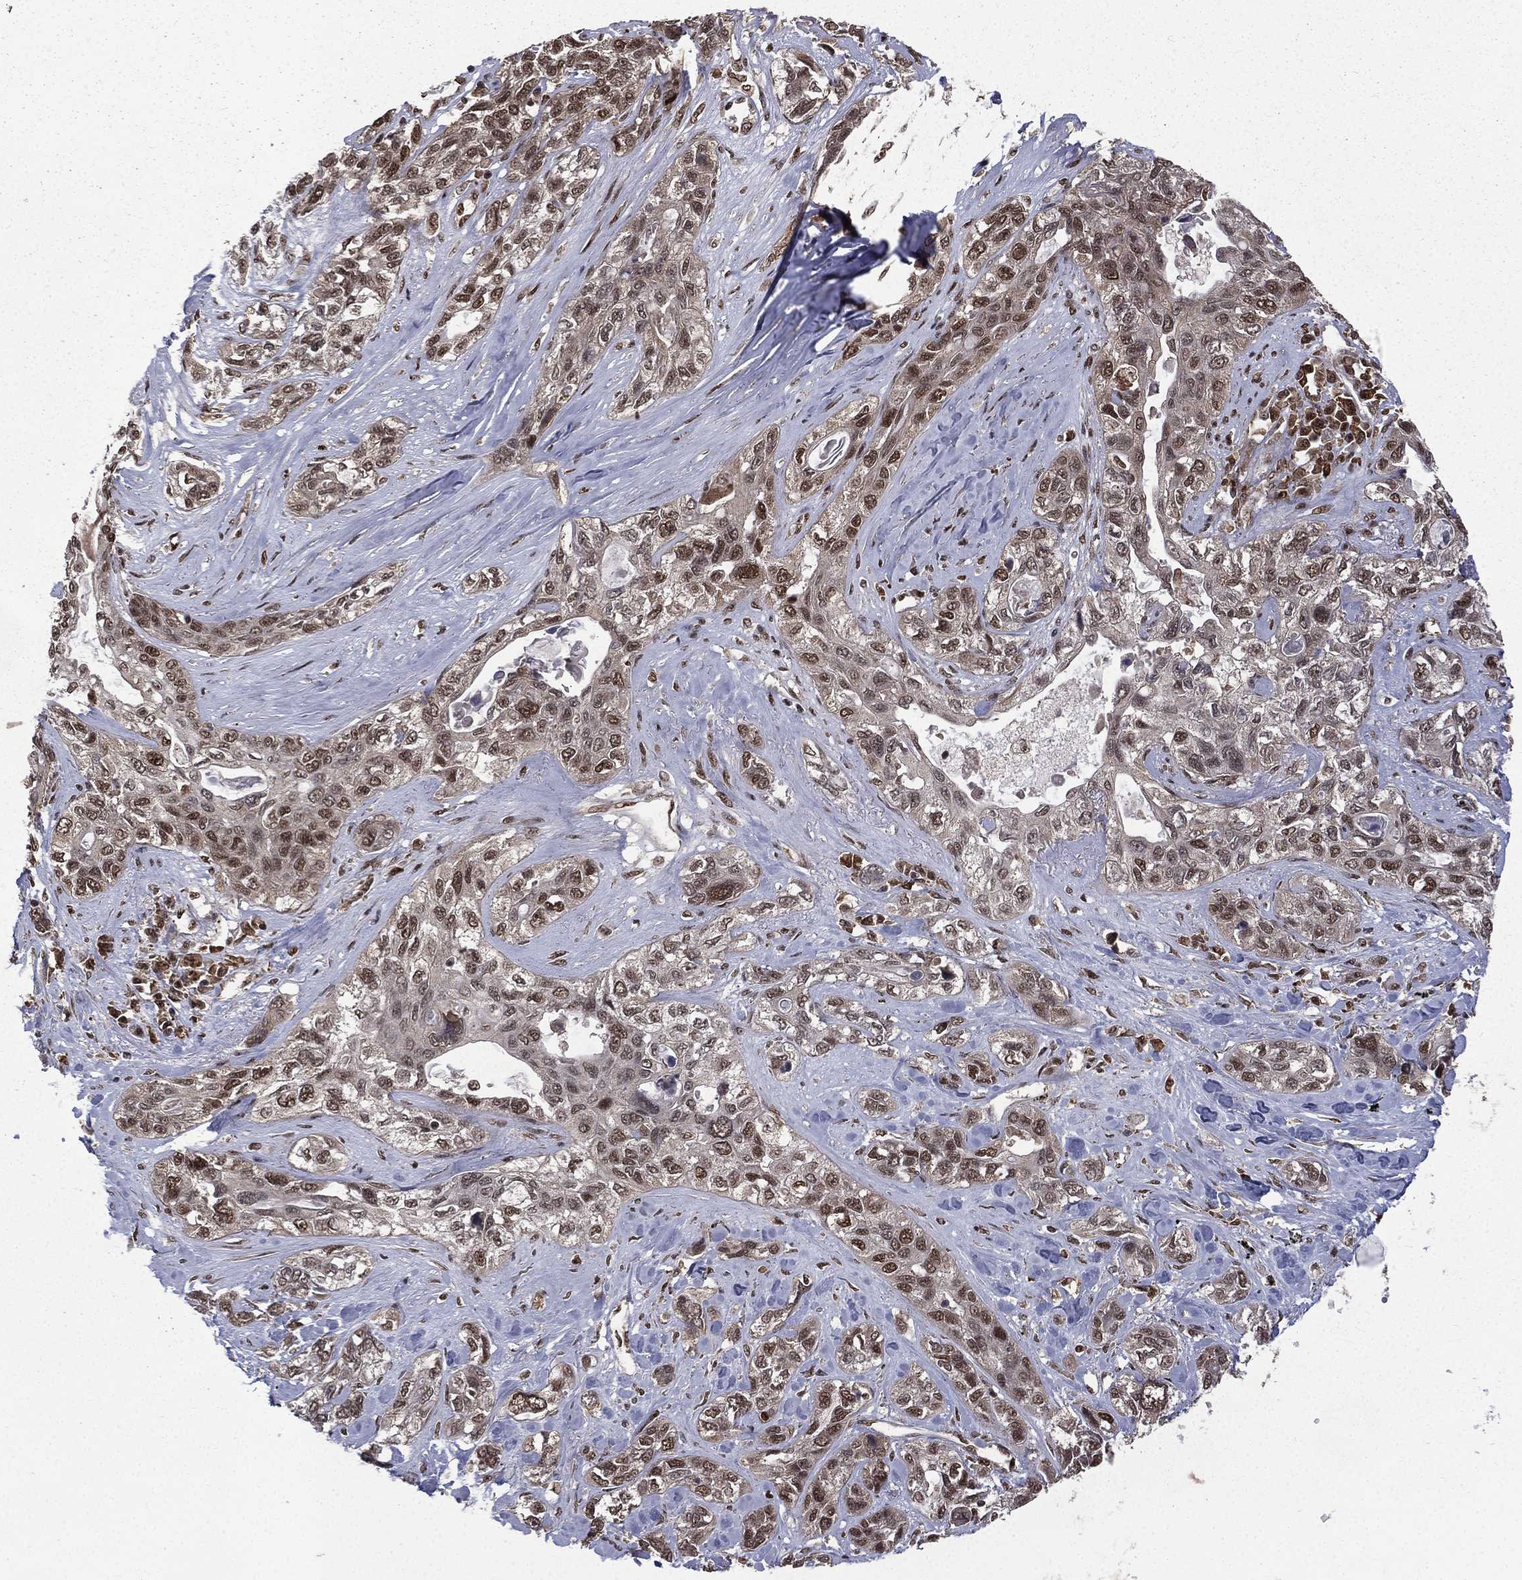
{"staining": {"intensity": "moderate", "quantity": "25%-75%", "location": "nuclear"}, "tissue": "lung cancer", "cell_type": "Tumor cells", "image_type": "cancer", "snomed": [{"axis": "morphology", "description": "Squamous cell carcinoma, NOS"}, {"axis": "topography", "description": "Lung"}], "caption": "DAB immunohistochemical staining of human lung cancer displays moderate nuclear protein expression in approximately 25%-75% of tumor cells.", "gene": "JMJD6", "patient": {"sex": "female", "age": 70}}